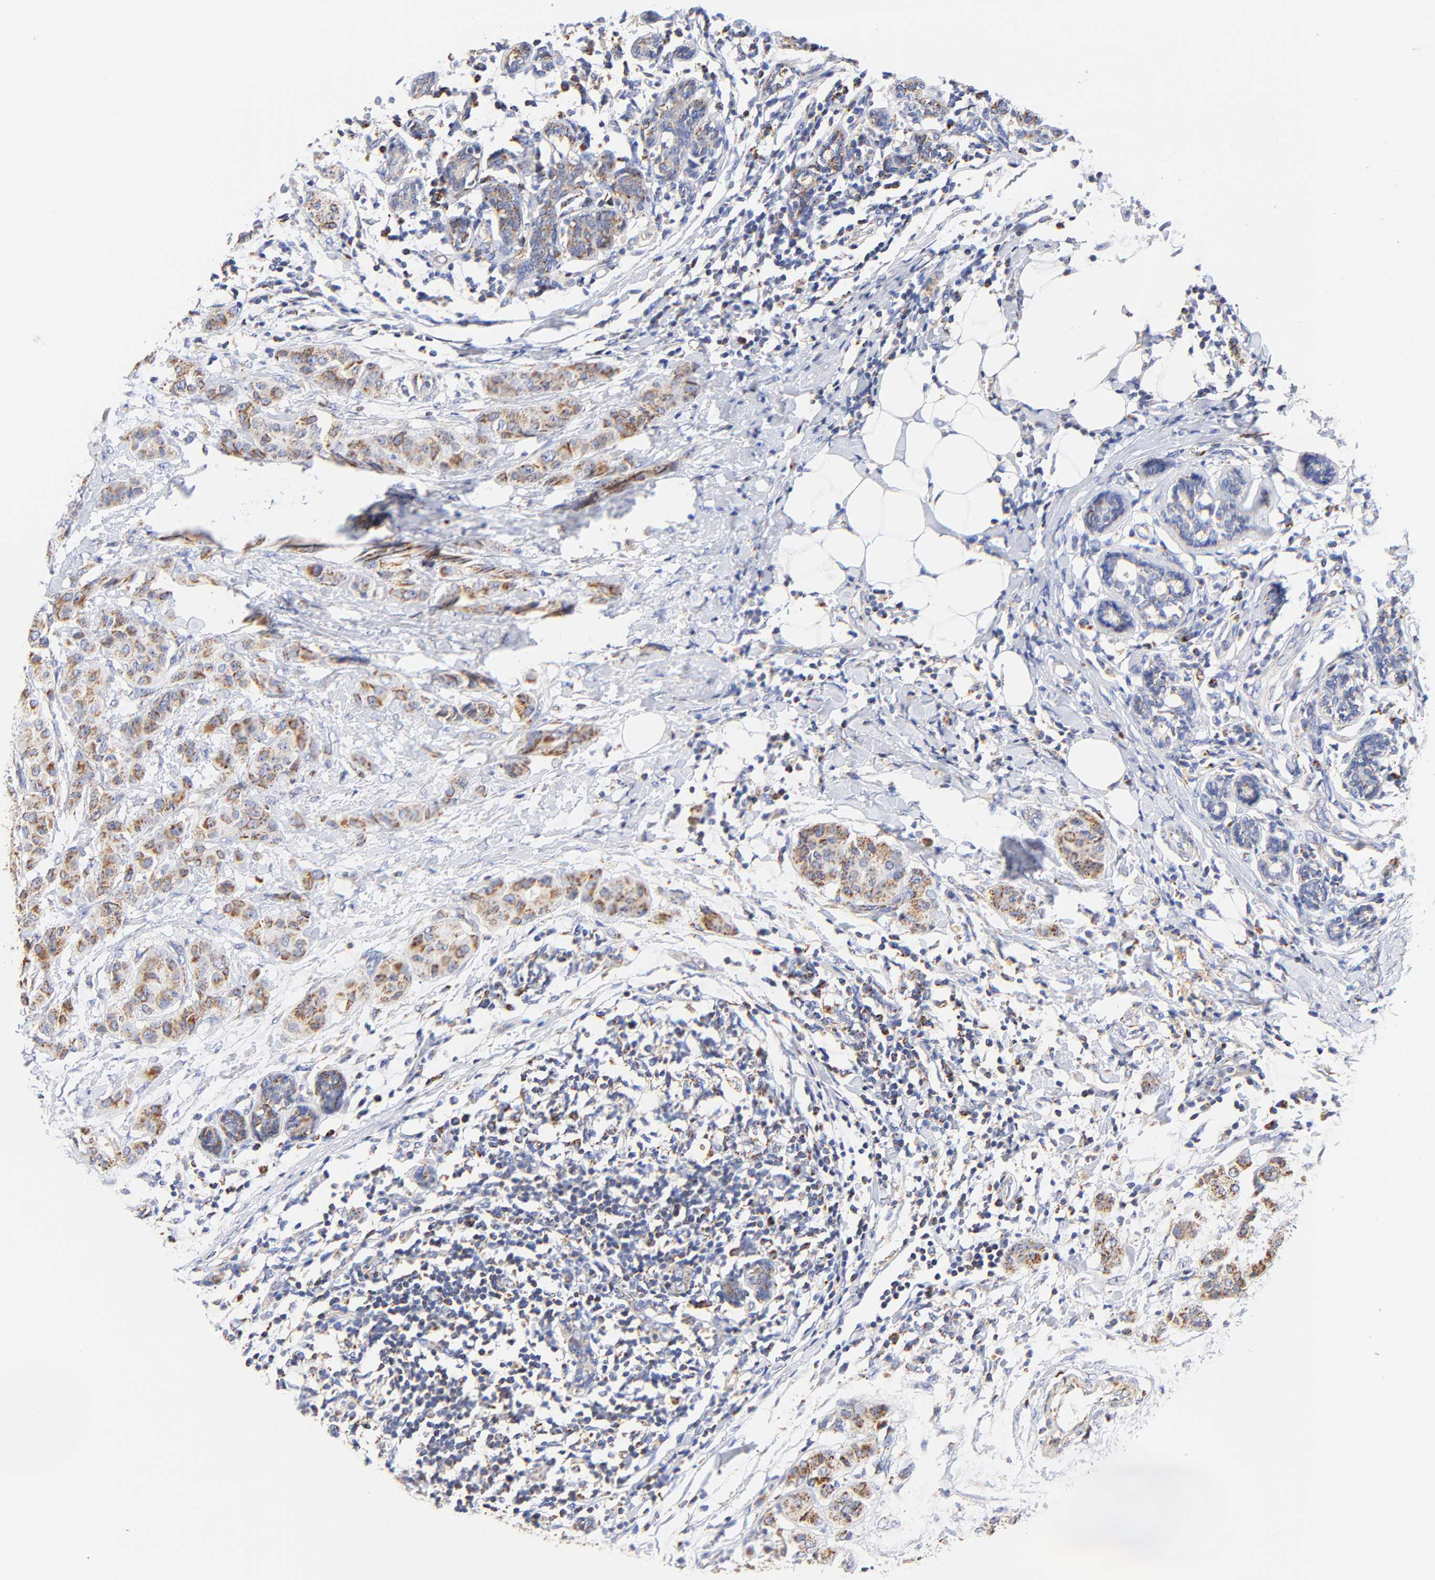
{"staining": {"intensity": "moderate", "quantity": ">75%", "location": "cytoplasmic/membranous"}, "tissue": "breast cancer", "cell_type": "Tumor cells", "image_type": "cancer", "snomed": [{"axis": "morphology", "description": "Duct carcinoma"}, {"axis": "topography", "description": "Breast"}], "caption": "This image demonstrates immunohistochemistry (IHC) staining of human breast cancer (intraductal carcinoma), with medium moderate cytoplasmic/membranous positivity in approximately >75% of tumor cells.", "gene": "ATP5F1D", "patient": {"sex": "female", "age": 40}}